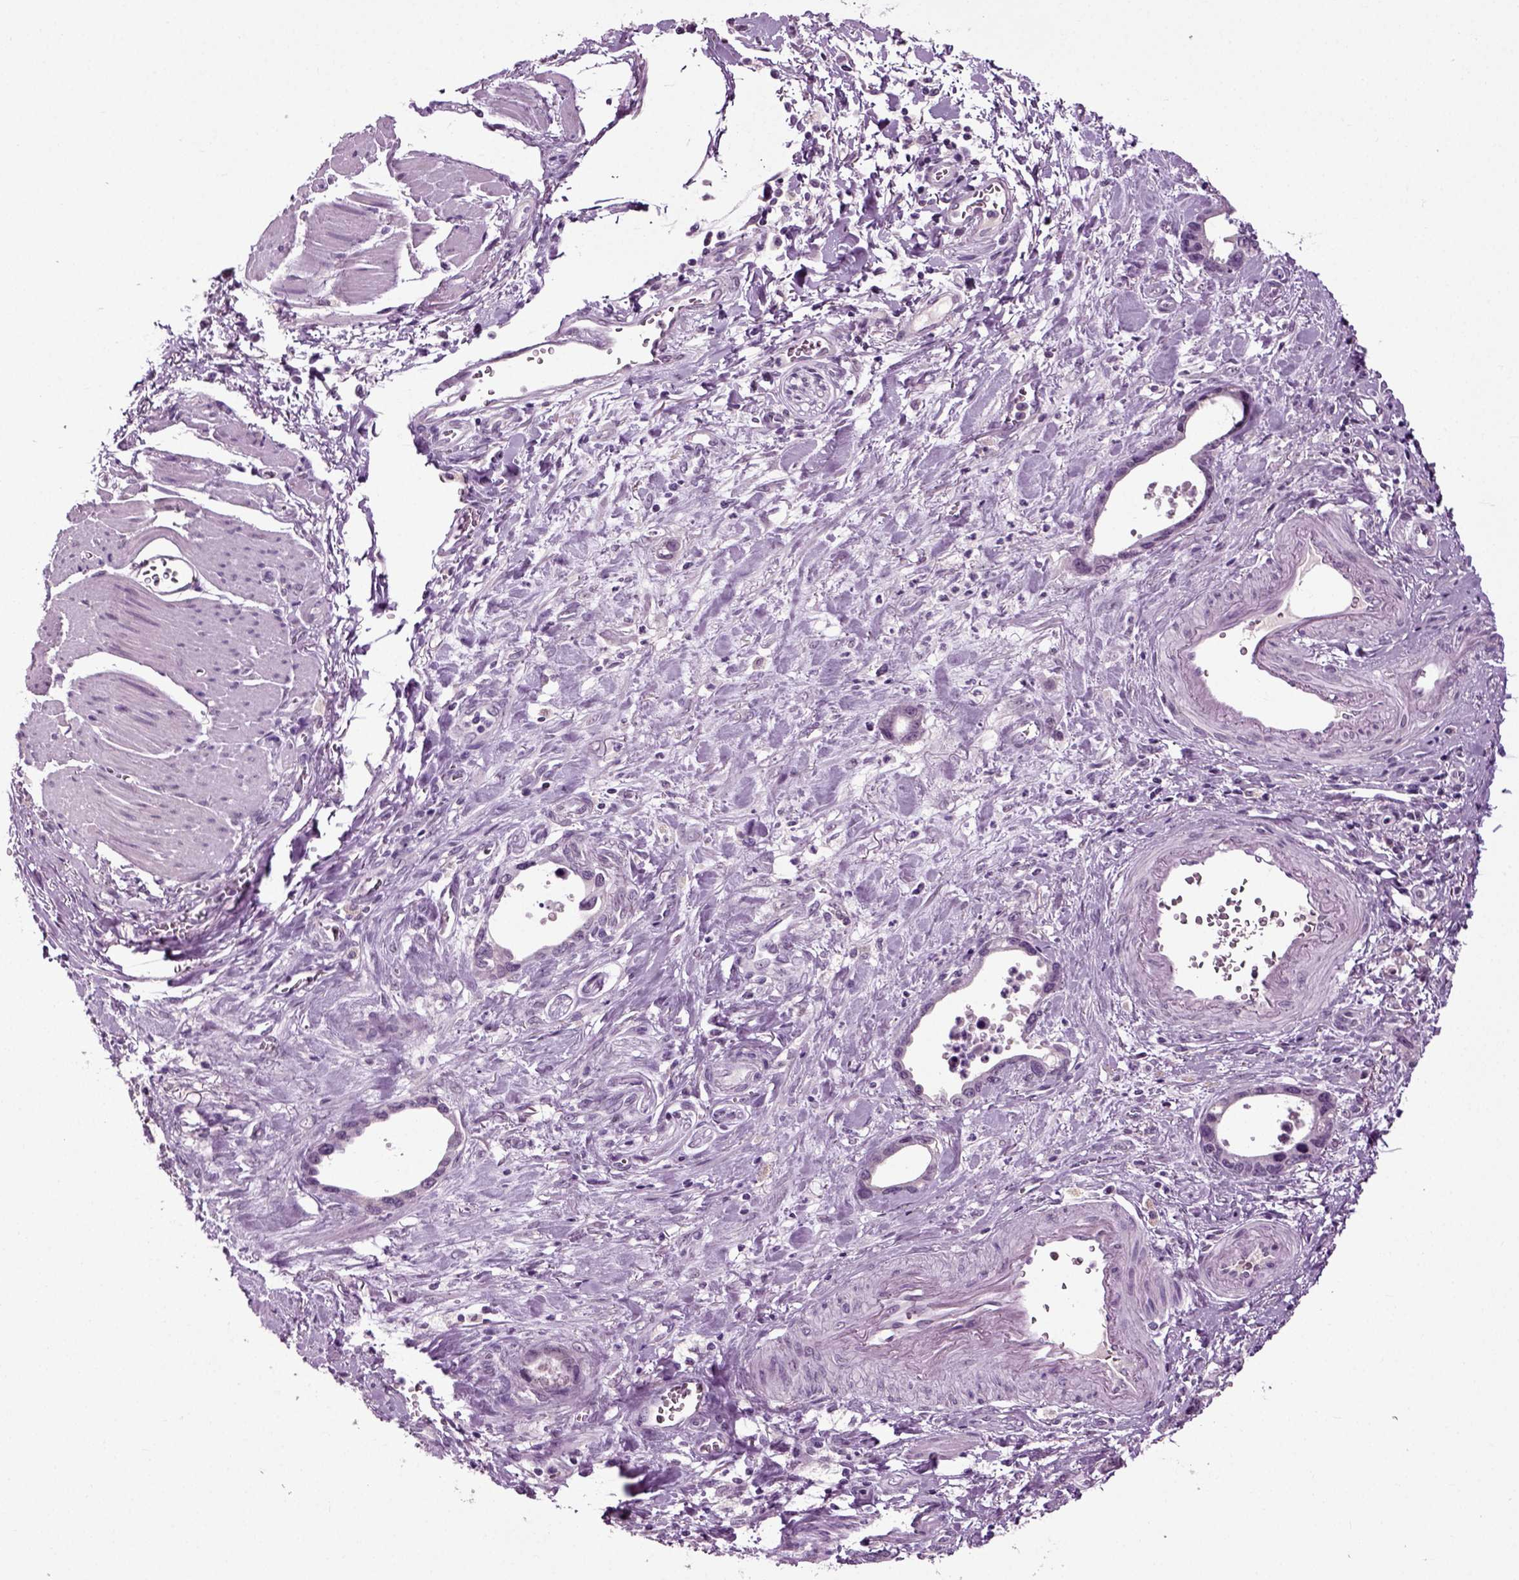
{"staining": {"intensity": "negative", "quantity": "none", "location": "none"}, "tissue": "stomach cancer", "cell_type": "Tumor cells", "image_type": "cancer", "snomed": [{"axis": "morphology", "description": "Normal tissue, NOS"}, {"axis": "morphology", "description": "Adenocarcinoma, NOS"}, {"axis": "topography", "description": "Esophagus"}, {"axis": "topography", "description": "Stomach, upper"}], "caption": "Immunohistochemistry (IHC) micrograph of adenocarcinoma (stomach) stained for a protein (brown), which shows no positivity in tumor cells.", "gene": "SPATA17", "patient": {"sex": "male", "age": 74}}